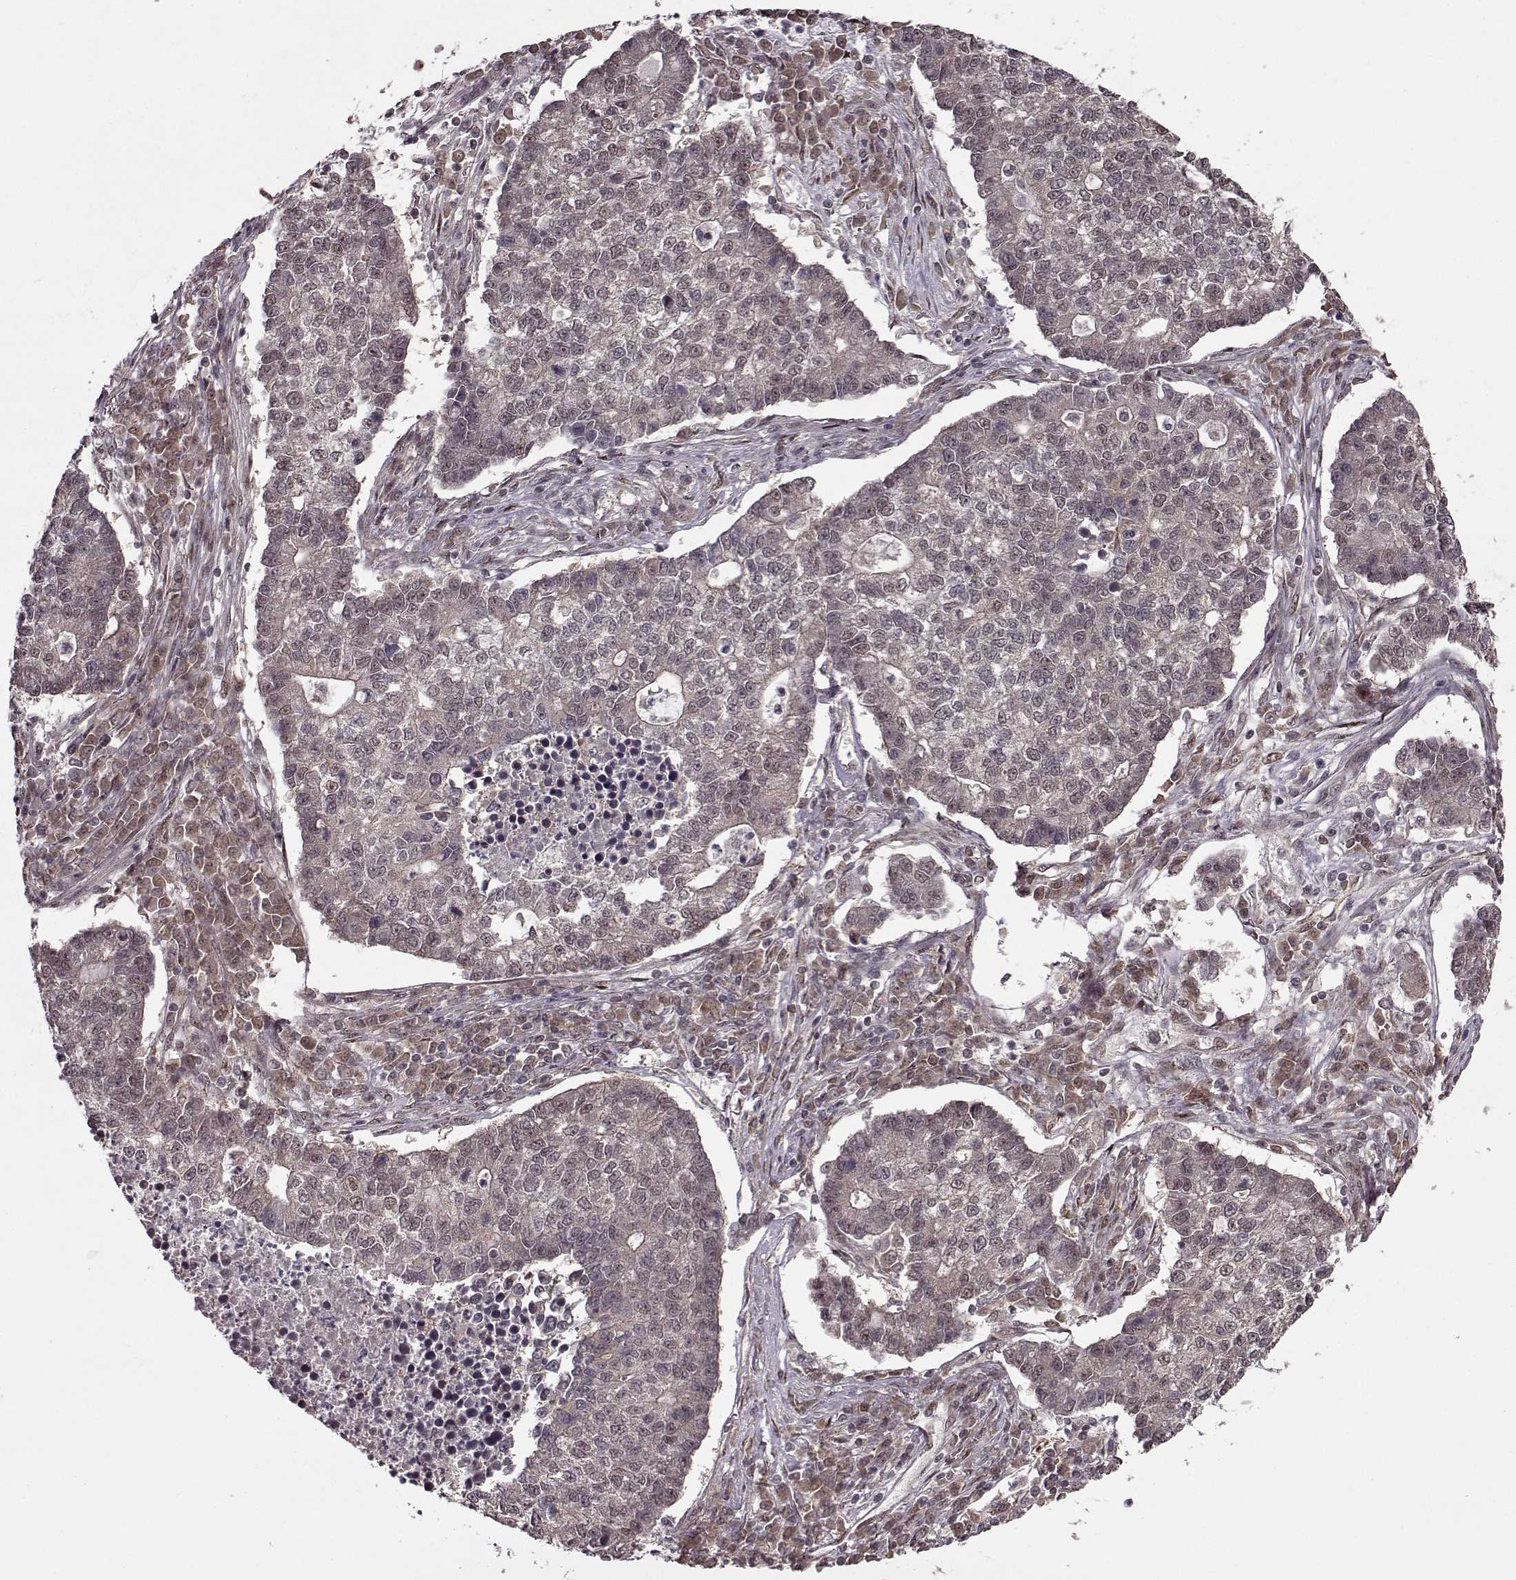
{"staining": {"intensity": "weak", "quantity": "<25%", "location": "nuclear"}, "tissue": "lung cancer", "cell_type": "Tumor cells", "image_type": "cancer", "snomed": [{"axis": "morphology", "description": "Adenocarcinoma, NOS"}, {"axis": "topography", "description": "Lung"}], "caption": "Human lung cancer (adenocarcinoma) stained for a protein using immunohistochemistry (IHC) shows no expression in tumor cells.", "gene": "FTO", "patient": {"sex": "male", "age": 57}}